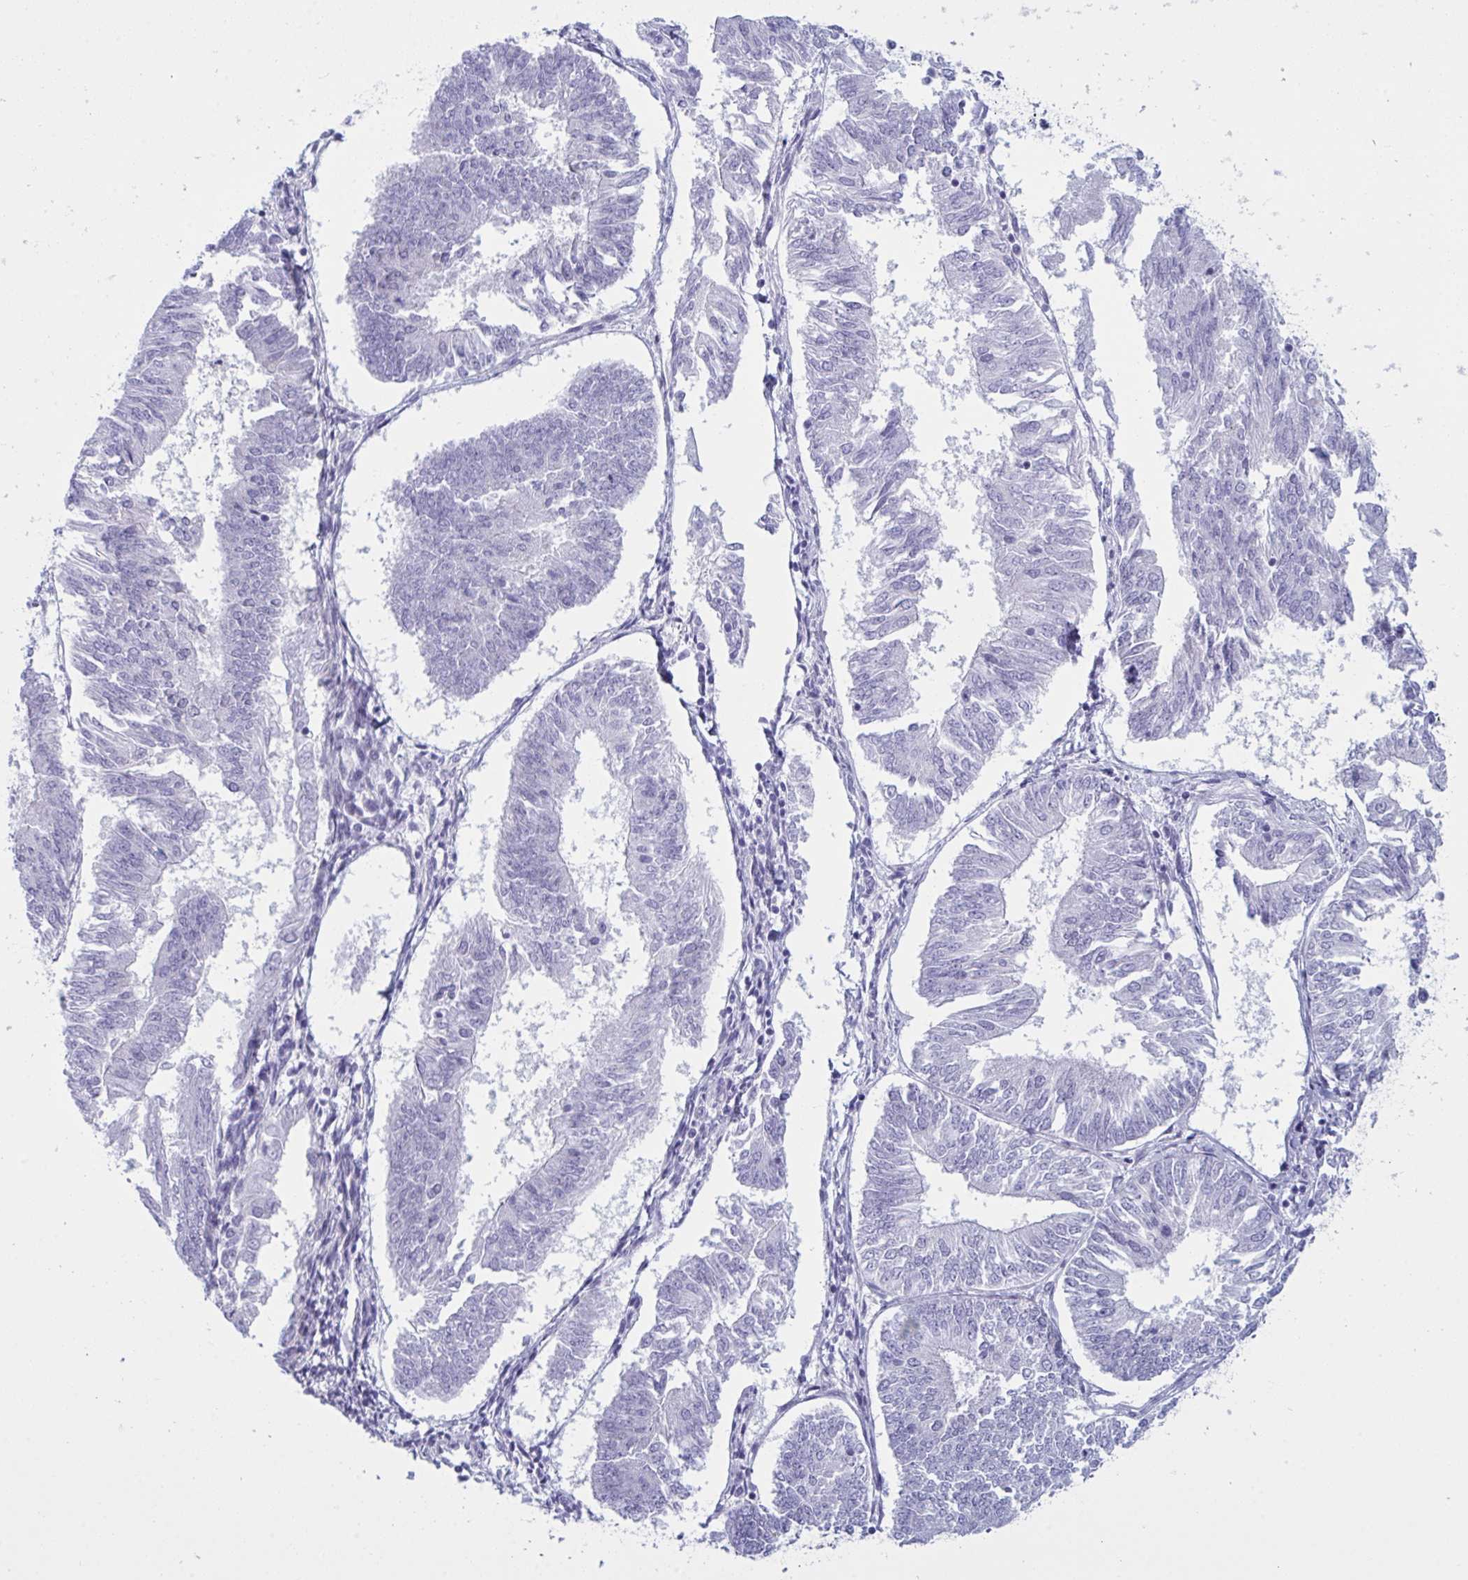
{"staining": {"intensity": "negative", "quantity": "none", "location": "none"}, "tissue": "endometrial cancer", "cell_type": "Tumor cells", "image_type": "cancer", "snomed": [{"axis": "morphology", "description": "Adenocarcinoma, NOS"}, {"axis": "topography", "description": "Endometrium"}], "caption": "Tumor cells show no significant protein positivity in endometrial adenocarcinoma.", "gene": "ZNF684", "patient": {"sex": "female", "age": 58}}